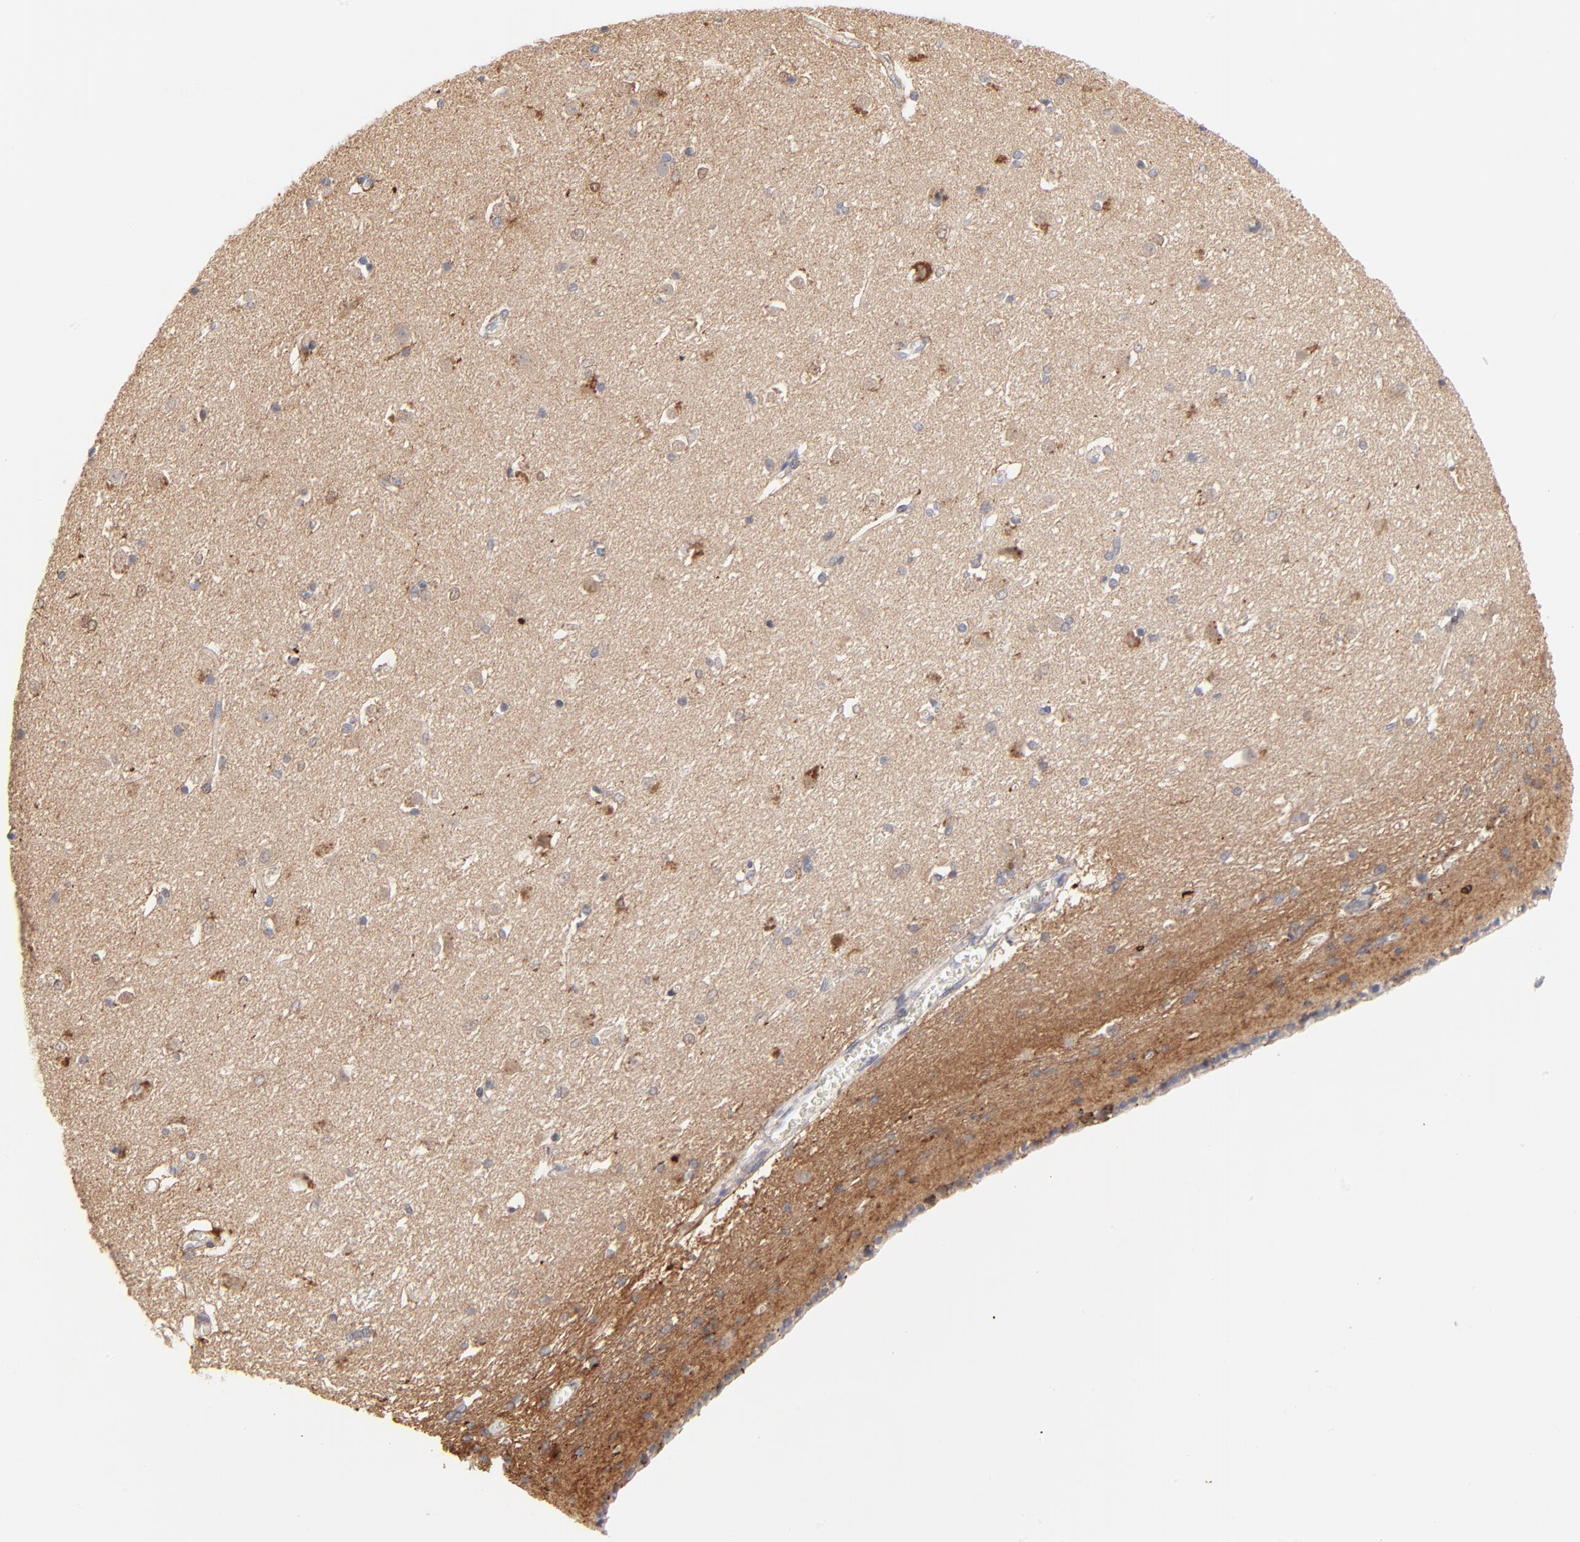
{"staining": {"intensity": "moderate", "quantity": "<25%", "location": "cytoplasmic/membranous"}, "tissue": "caudate", "cell_type": "Glial cells", "image_type": "normal", "snomed": [{"axis": "morphology", "description": "Normal tissue, NOS"}, {"axis": "topography", "description": "Lateral ventricle wall"}], "caption": "Immunohistochemical staining of benign human caudate exhibits low levels of moderate cytoplasmic/membranous positivity in approximately <25% of glial cells.", "gene": "AURKA", "patient": {"sex": "female", "age": 19}}